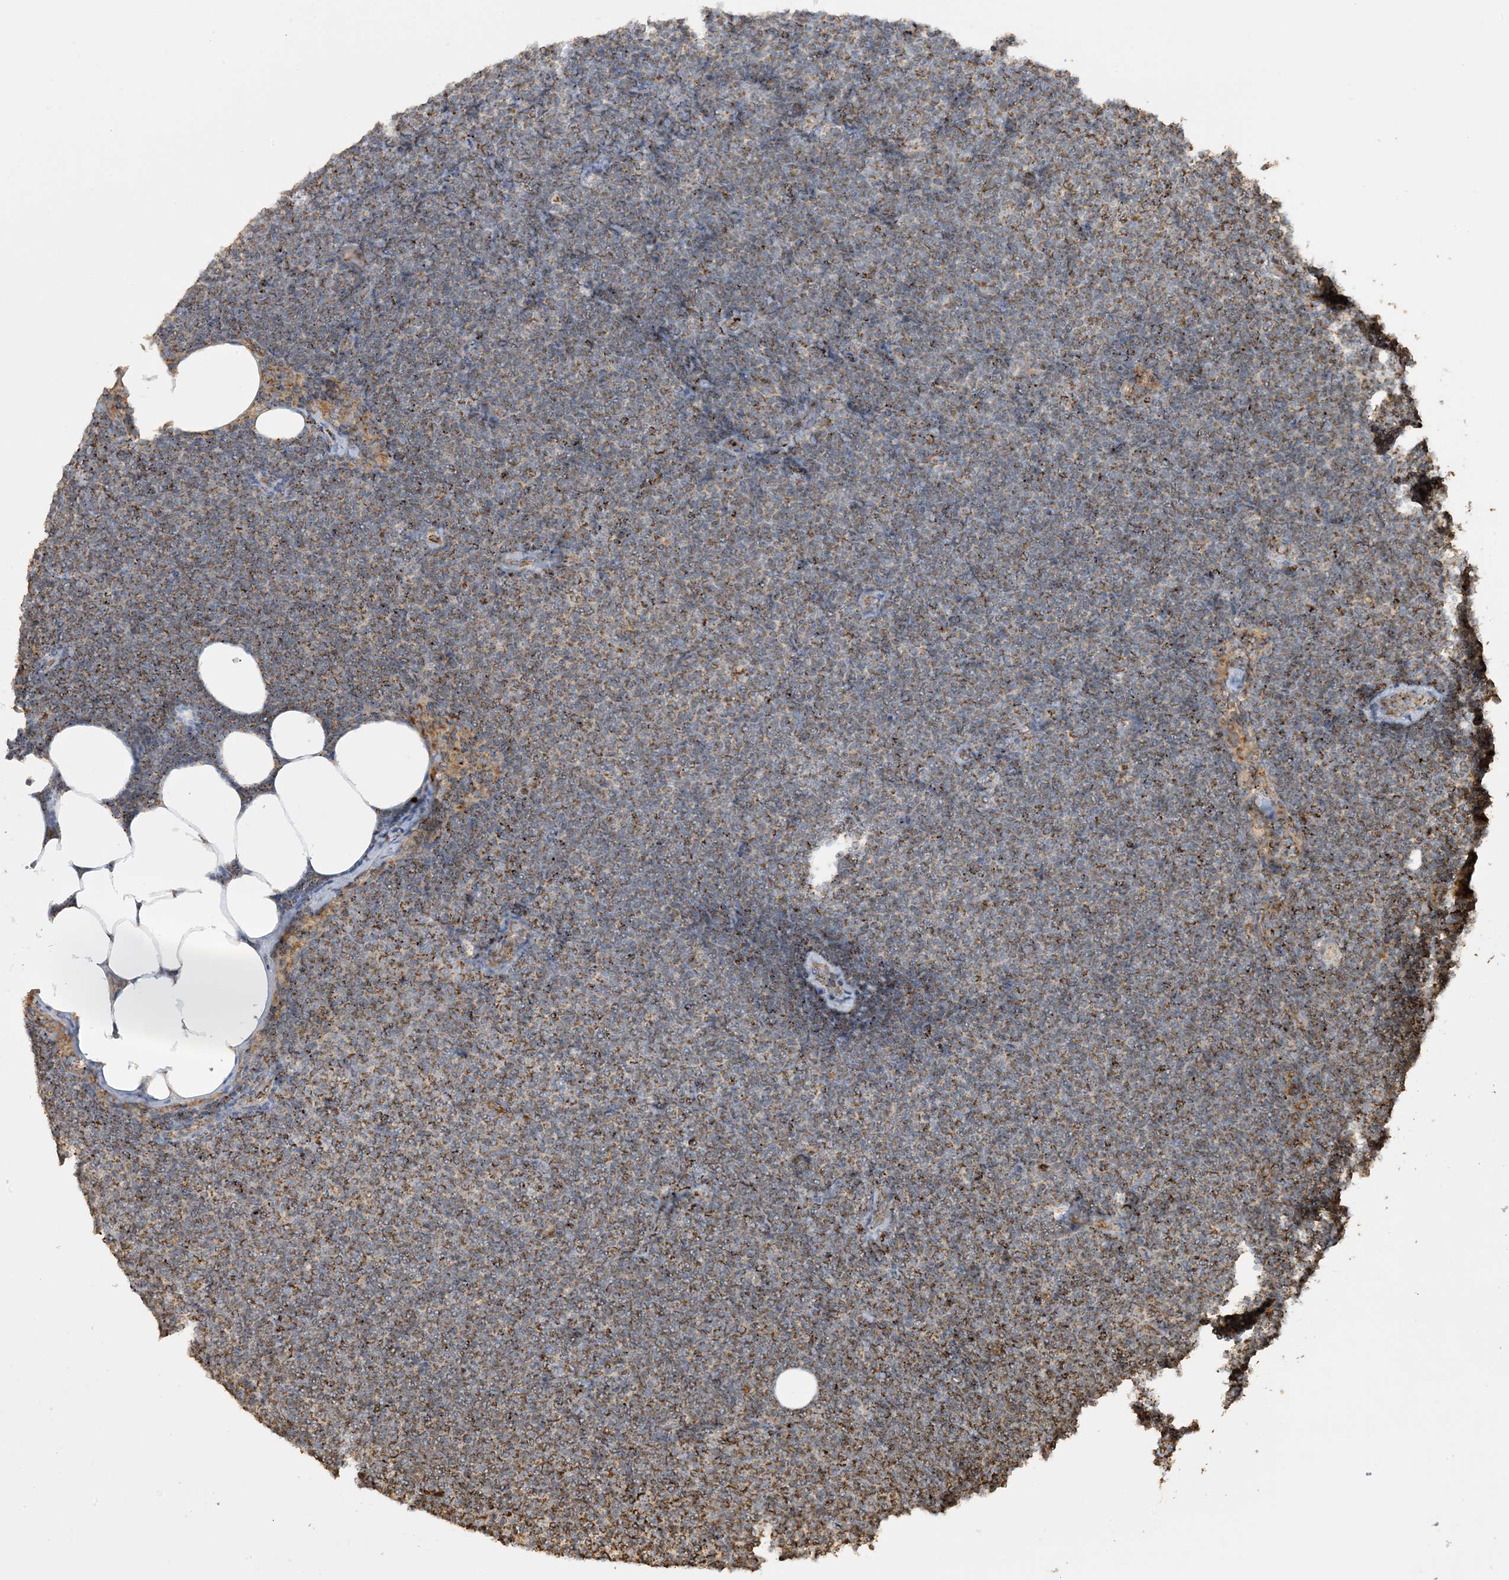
{"staining": {"intensity": "moderate", "quantity": ">75%", "location": "cytoplasmic/membranous"}, "tissue": "lymphoma", "cell_type": "Tumor cells", "image_type": "cancer", "snomed": [{"axis": "morphology", "description": "Malignant lymphoma, non-Hodgkin's type, Low grade"}, {"axis": "topography", "description": "Lymph node"}], "caption": "About >75% of tumor cells in malignant lymphoma, non-Hodgkin's type (low-grade) exhibit moderate cytoplasmic/membranous protein positivity as visualized by brown immunohistochemical staining.", "gene": "AGA", "patient": {"sex": "female", "age": 53}}